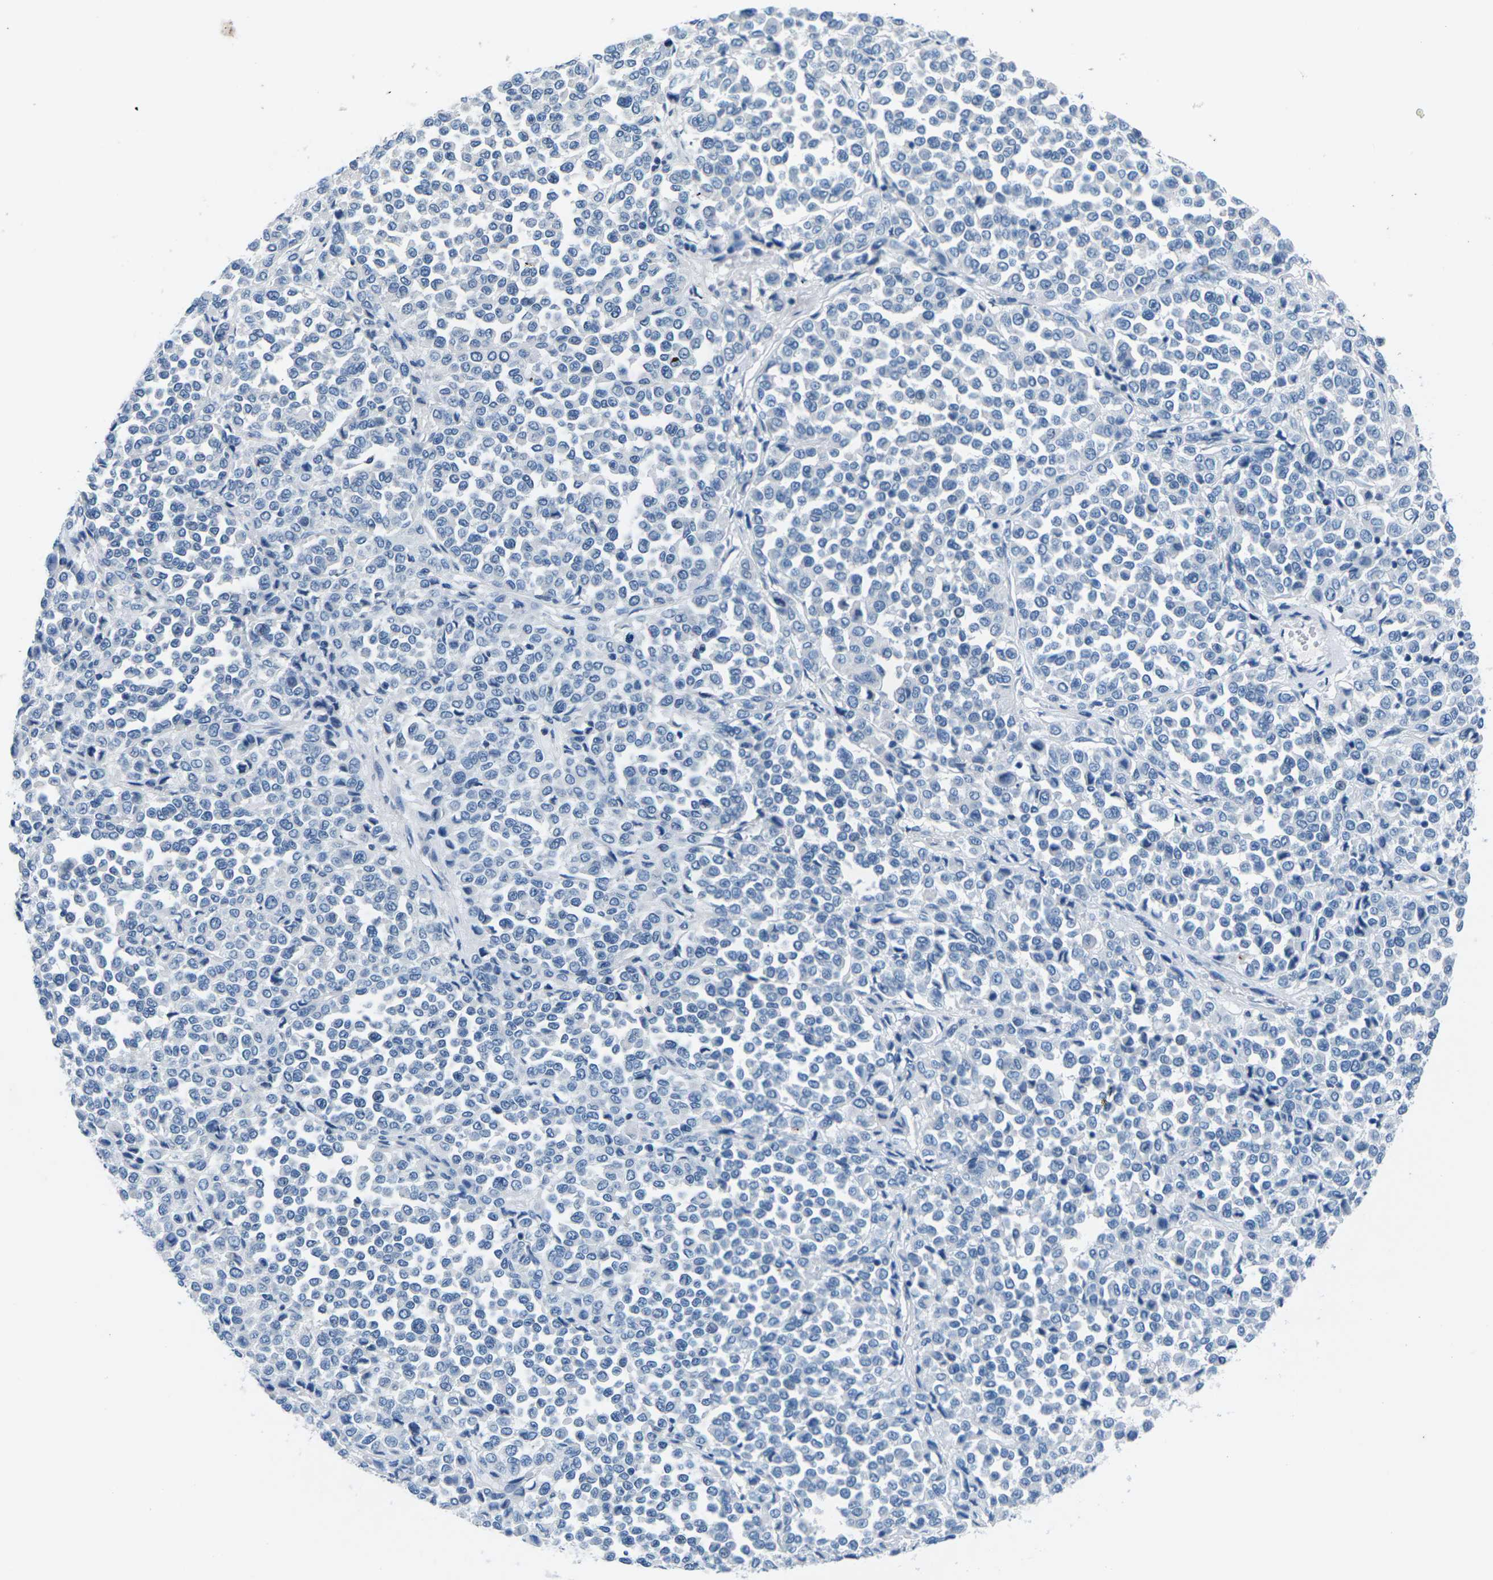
{"staining": {"intensity": "negative", "quantity": "none", "location": "none"}, "tissue": "melanoma", "cell_type": "Tumor cells", "image_type": "cancer", "snomed": [{"axis": "morphology", "description": "Malignant melanoma, Metastatic site"}, {"axis": "topography", "description": "Pancreas"}], "caption": "DAB (3,3'-diaminobenzidine) immunohistochemical staining of melanoma shows no significant staining in tumor cells.", "gene": "UMOD", "patient": {"sex": "female", "age": 30}}